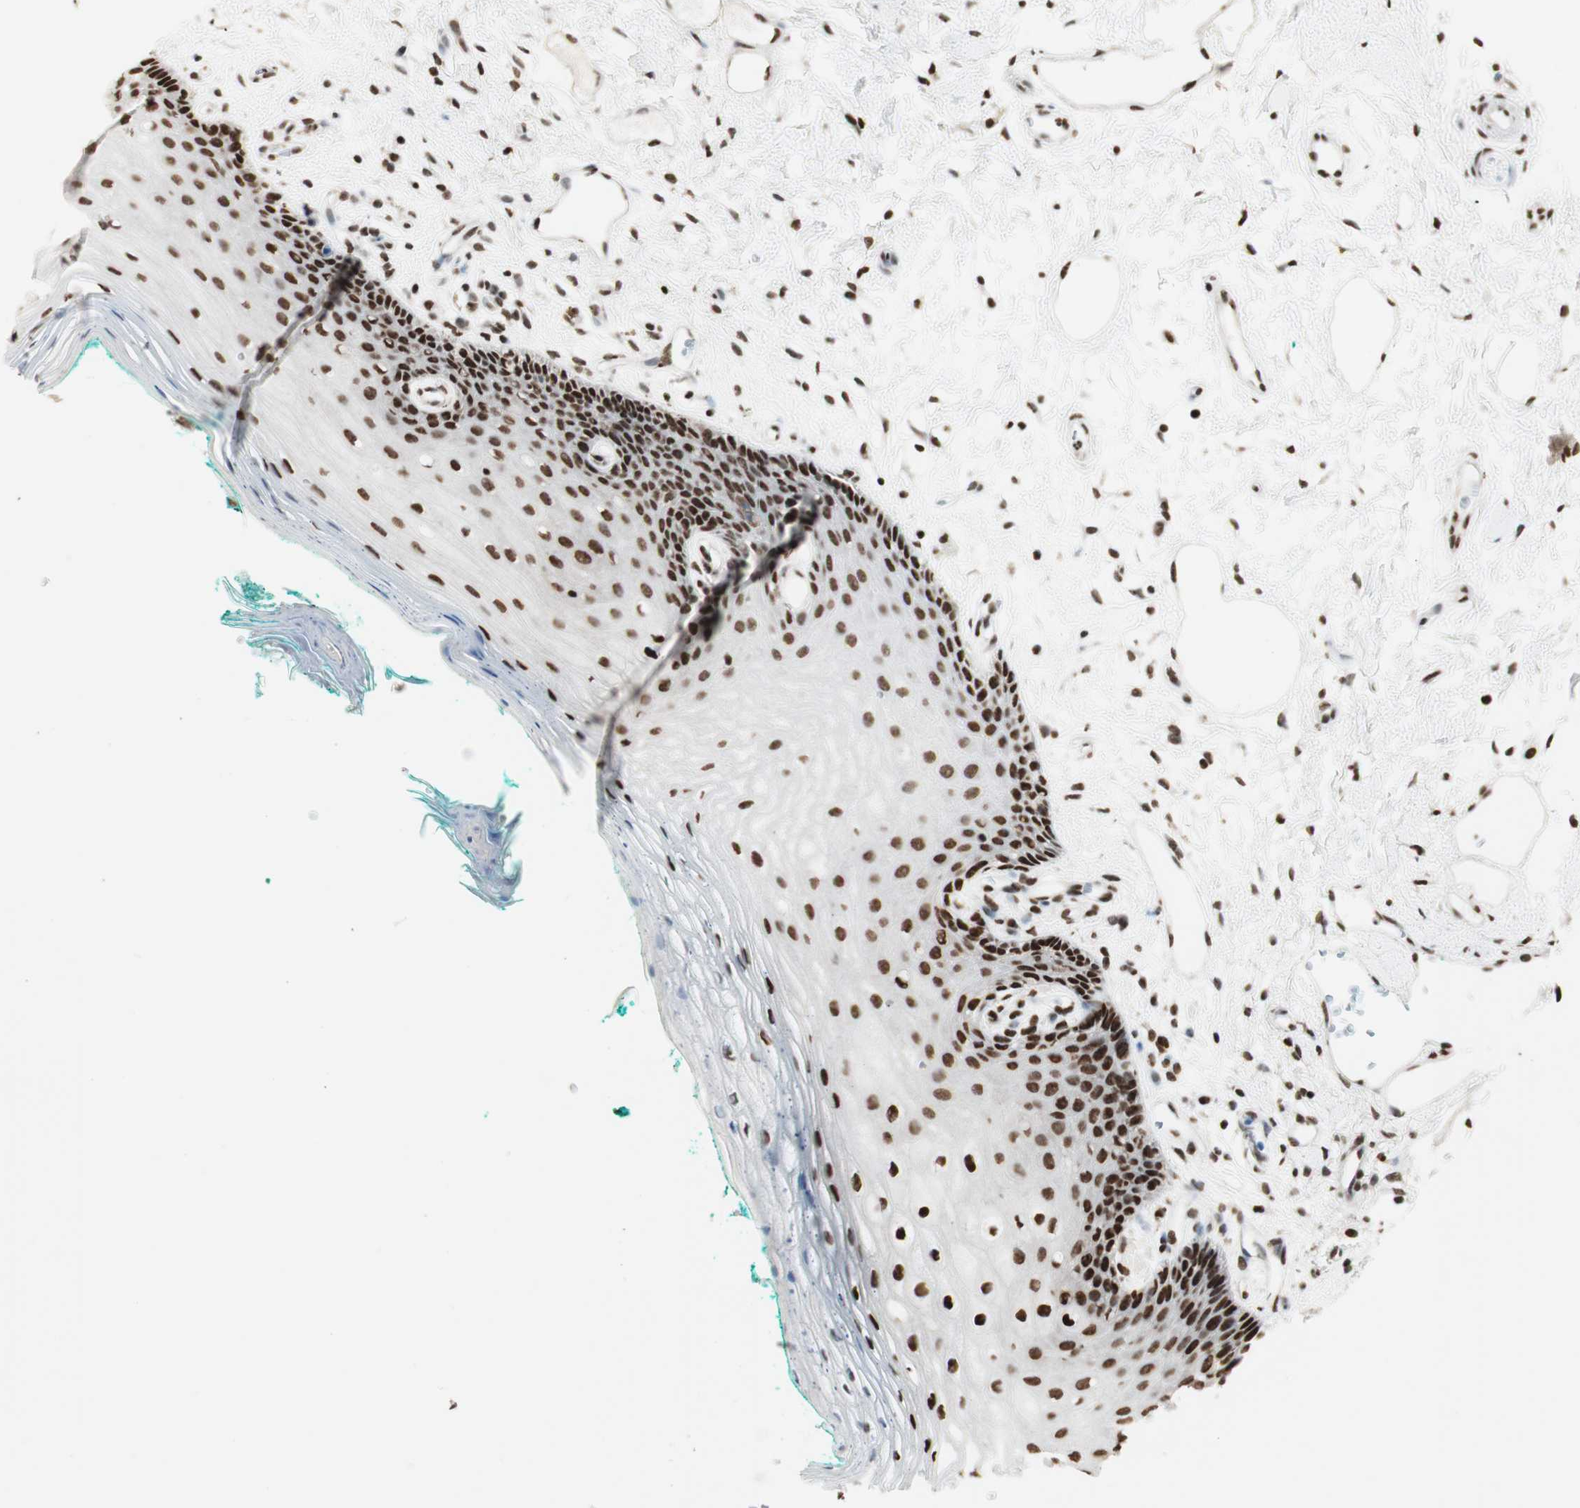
{"staining": {"intensity": "strong", "quantity": ">75%", "location": "nuclear"}, "tissue": "oral mucosa", "cell_type": "Squamous epithelial cells", "image_type": "normal", "snomed": [{"axis": "morphology", "description": "Normal tissue, NOS"}, {"axis": "topography", "description": "Skeletal muscle"}, {"axis": "topography", "description": "Oral tissue"}, {"axis": "topography", "description": "Peripheral nerve tissue"}], "caption": "This image shows normal oral mucosa stained with immunohistochemistry to label a protein in brown. The nuclear of squamous epithelial cells show strong positivity for the protein. Nuclei are counter-stained blue.", "gene": "HNRNPA2B1", "patient": {"sex": "female", "age": 84}}